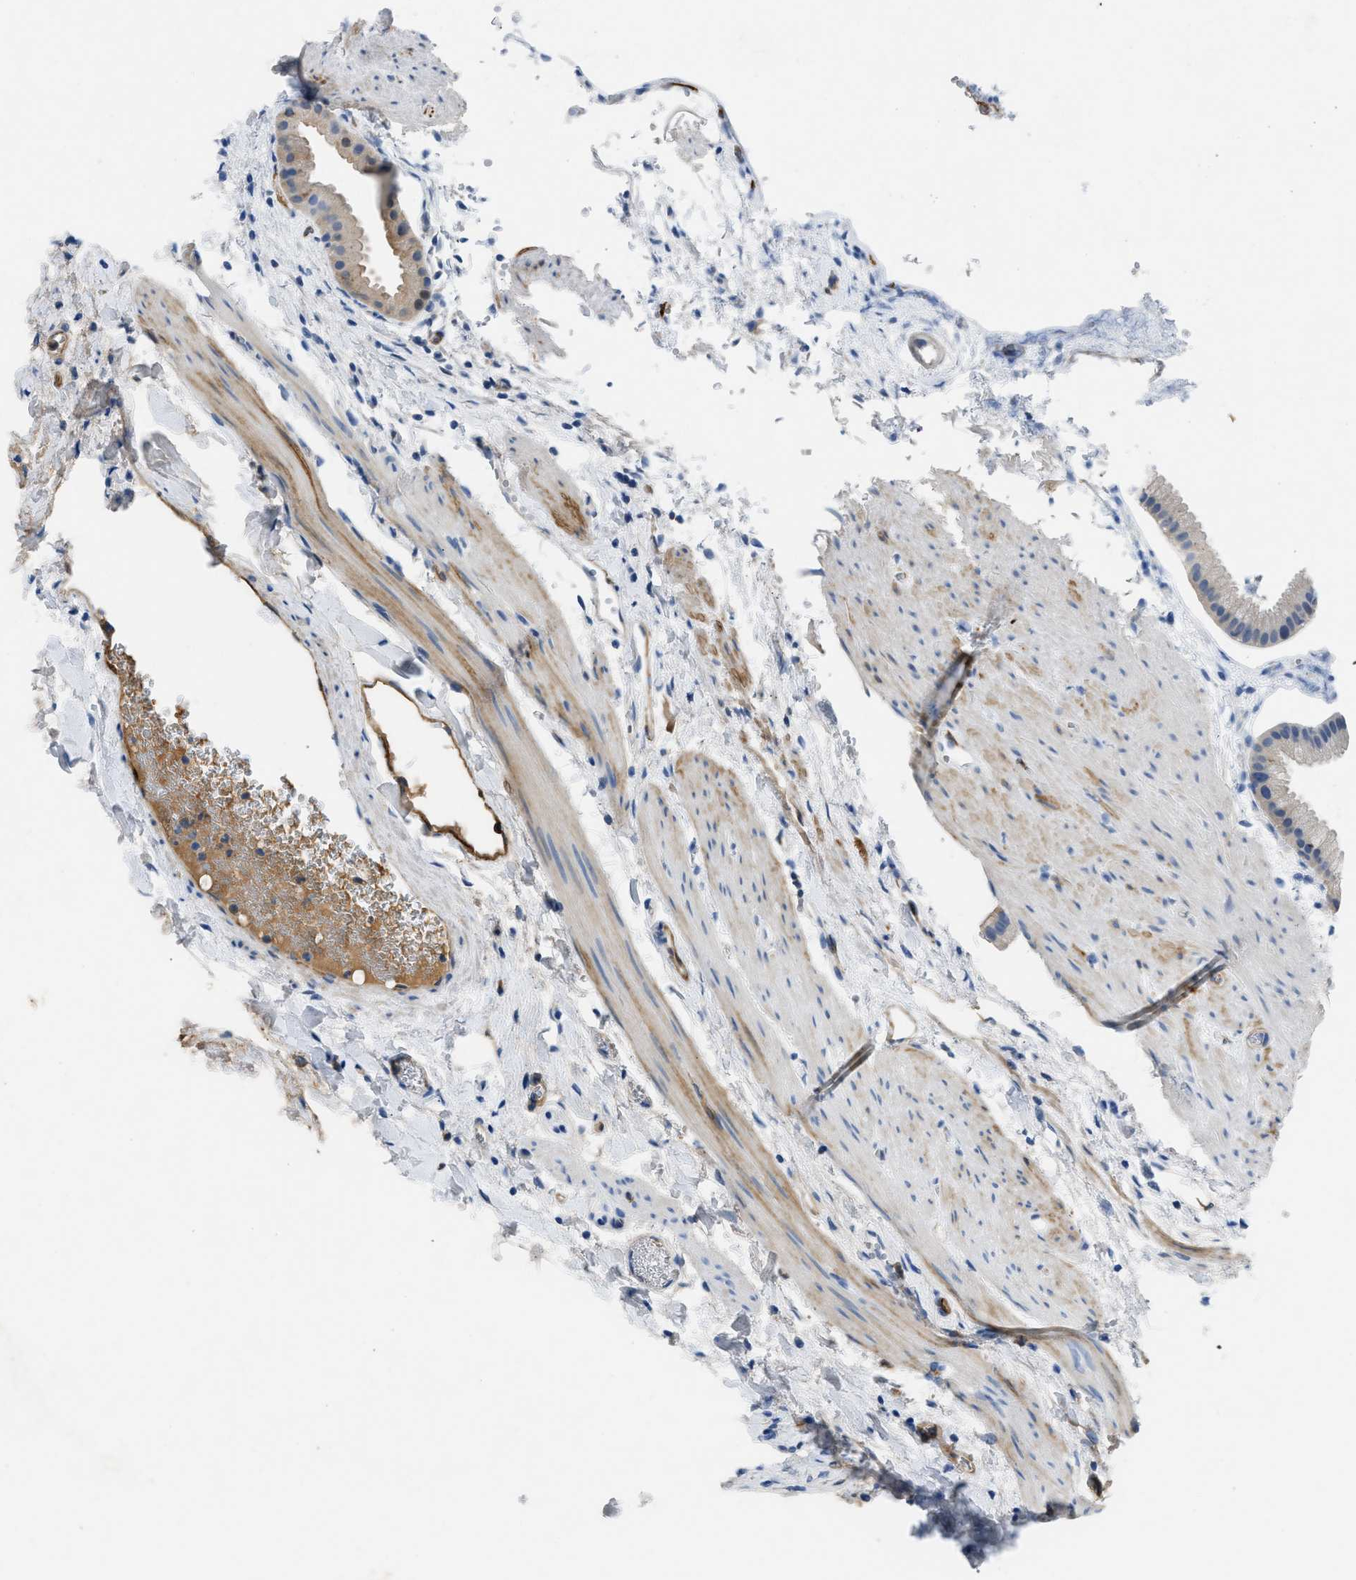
{"staining": {"intensity": "weak", "quantity": "<25%", "location": "cytoplasmic/membranous,nuclear"}, "tissue": "gallbladder", "cell_type": "Glandular cells", "image_type": "normal", "snomed": [{"axis": "morphology", "description": "Normal tissue, NOS"}, {"axis": "topography", "description": "Gallbladder"}], "caption": "This is an IHC image of unremarkable gallbladder. There is no positivity in glandular cells.", "gene": "SPEG", "patient": {"sex": "female", "age": 64}}